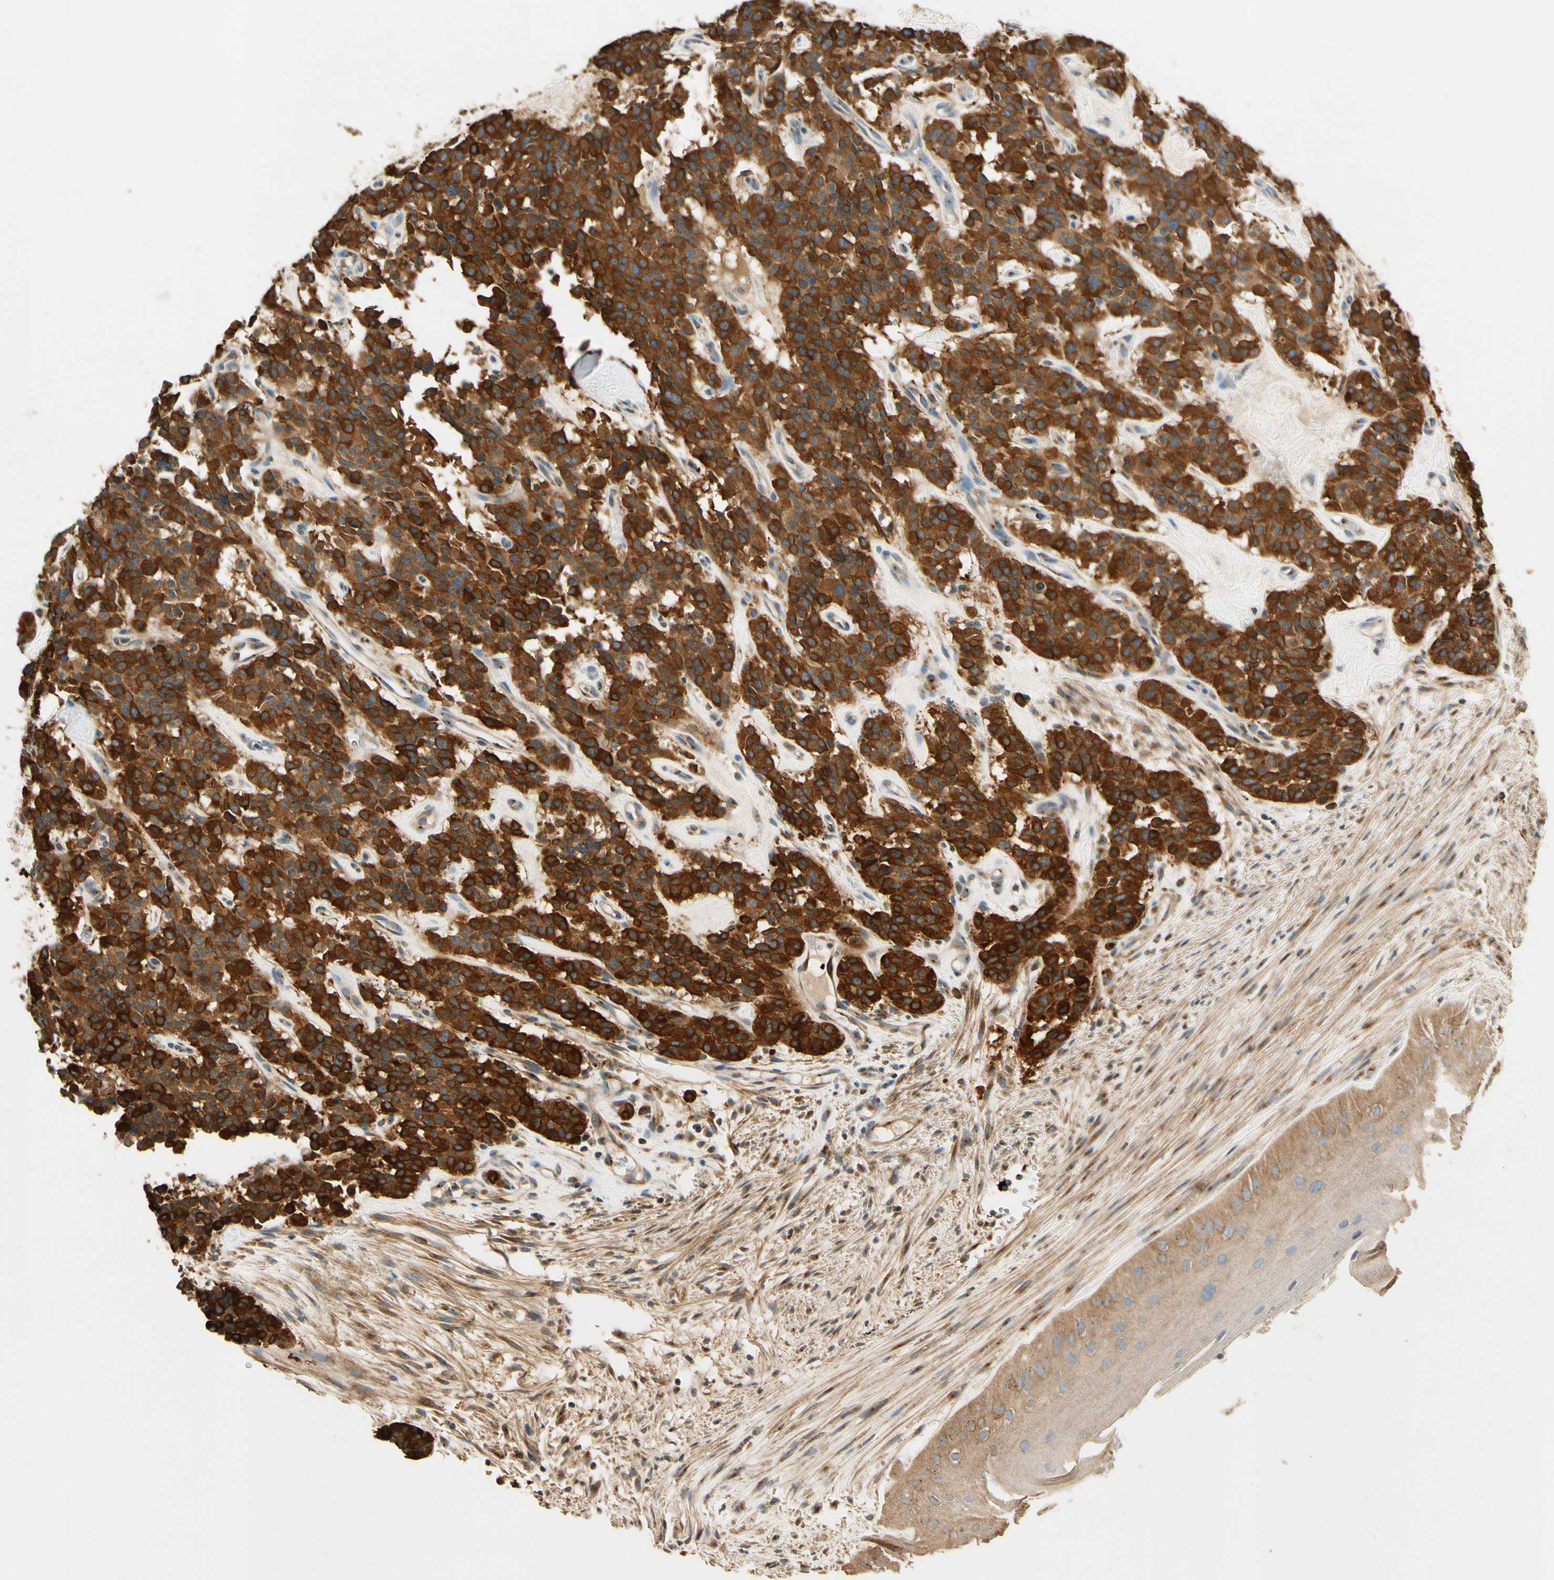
{"staining": {"intensity": "strong", "quantity": ">75%", "location": "cytoplasmic/membranous"}, "tissue": "carcinoid", "cell_type": "Tumor cells", "image_type": "cancer", "snomed": [{"axis": "morphology", "description": "Carcinoid, malignant, NOS"}, {"axis": "topography", "description": "Lung"}], "caption": "Carcinoid stained for a protein demonstrates strong cytoplasmic/membranous positivity in tumor cells.", "gene": "AKAP9", "patient": {"sex": "male", "age": 30}}